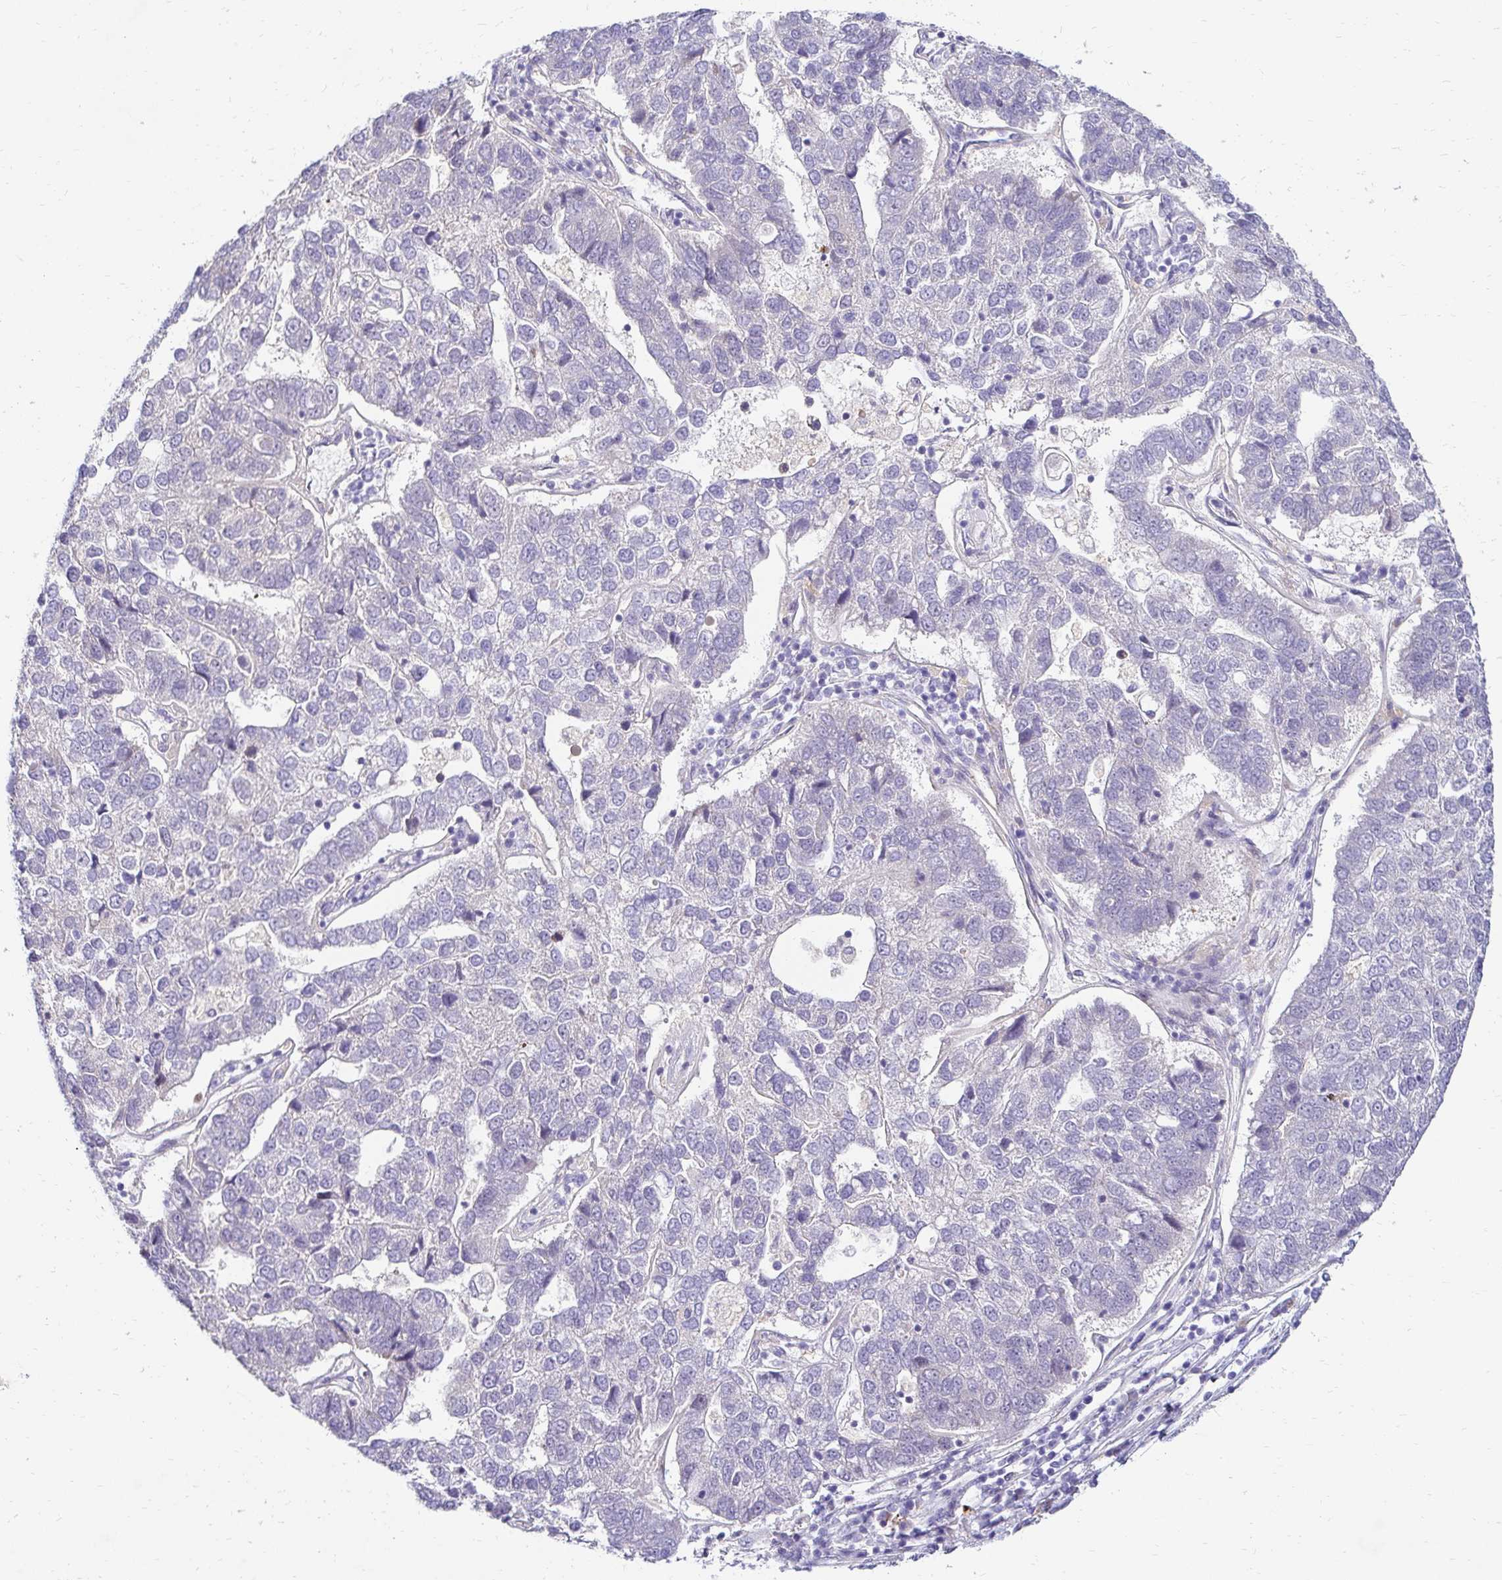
{"staining": {"intensity": "negative", "quantity": "none", "location": "none"}, "tissue": "pancreatic cancer", "cell_type": "Tumor cells", "image_type": "cancer", "snomed": [{"axis": "morphology", "description": "Adenocarcinoma, NOS"}, {"axis": "topography", "description": "Pancreas"}], "caption": "High power microscopy image of an IHC photomicrograph of adenocarcinoma (pancreatic), revealing no significant staining in tumor cells.", "gene": "IDUA", "patient": {"sex": "female", "age": 61}}